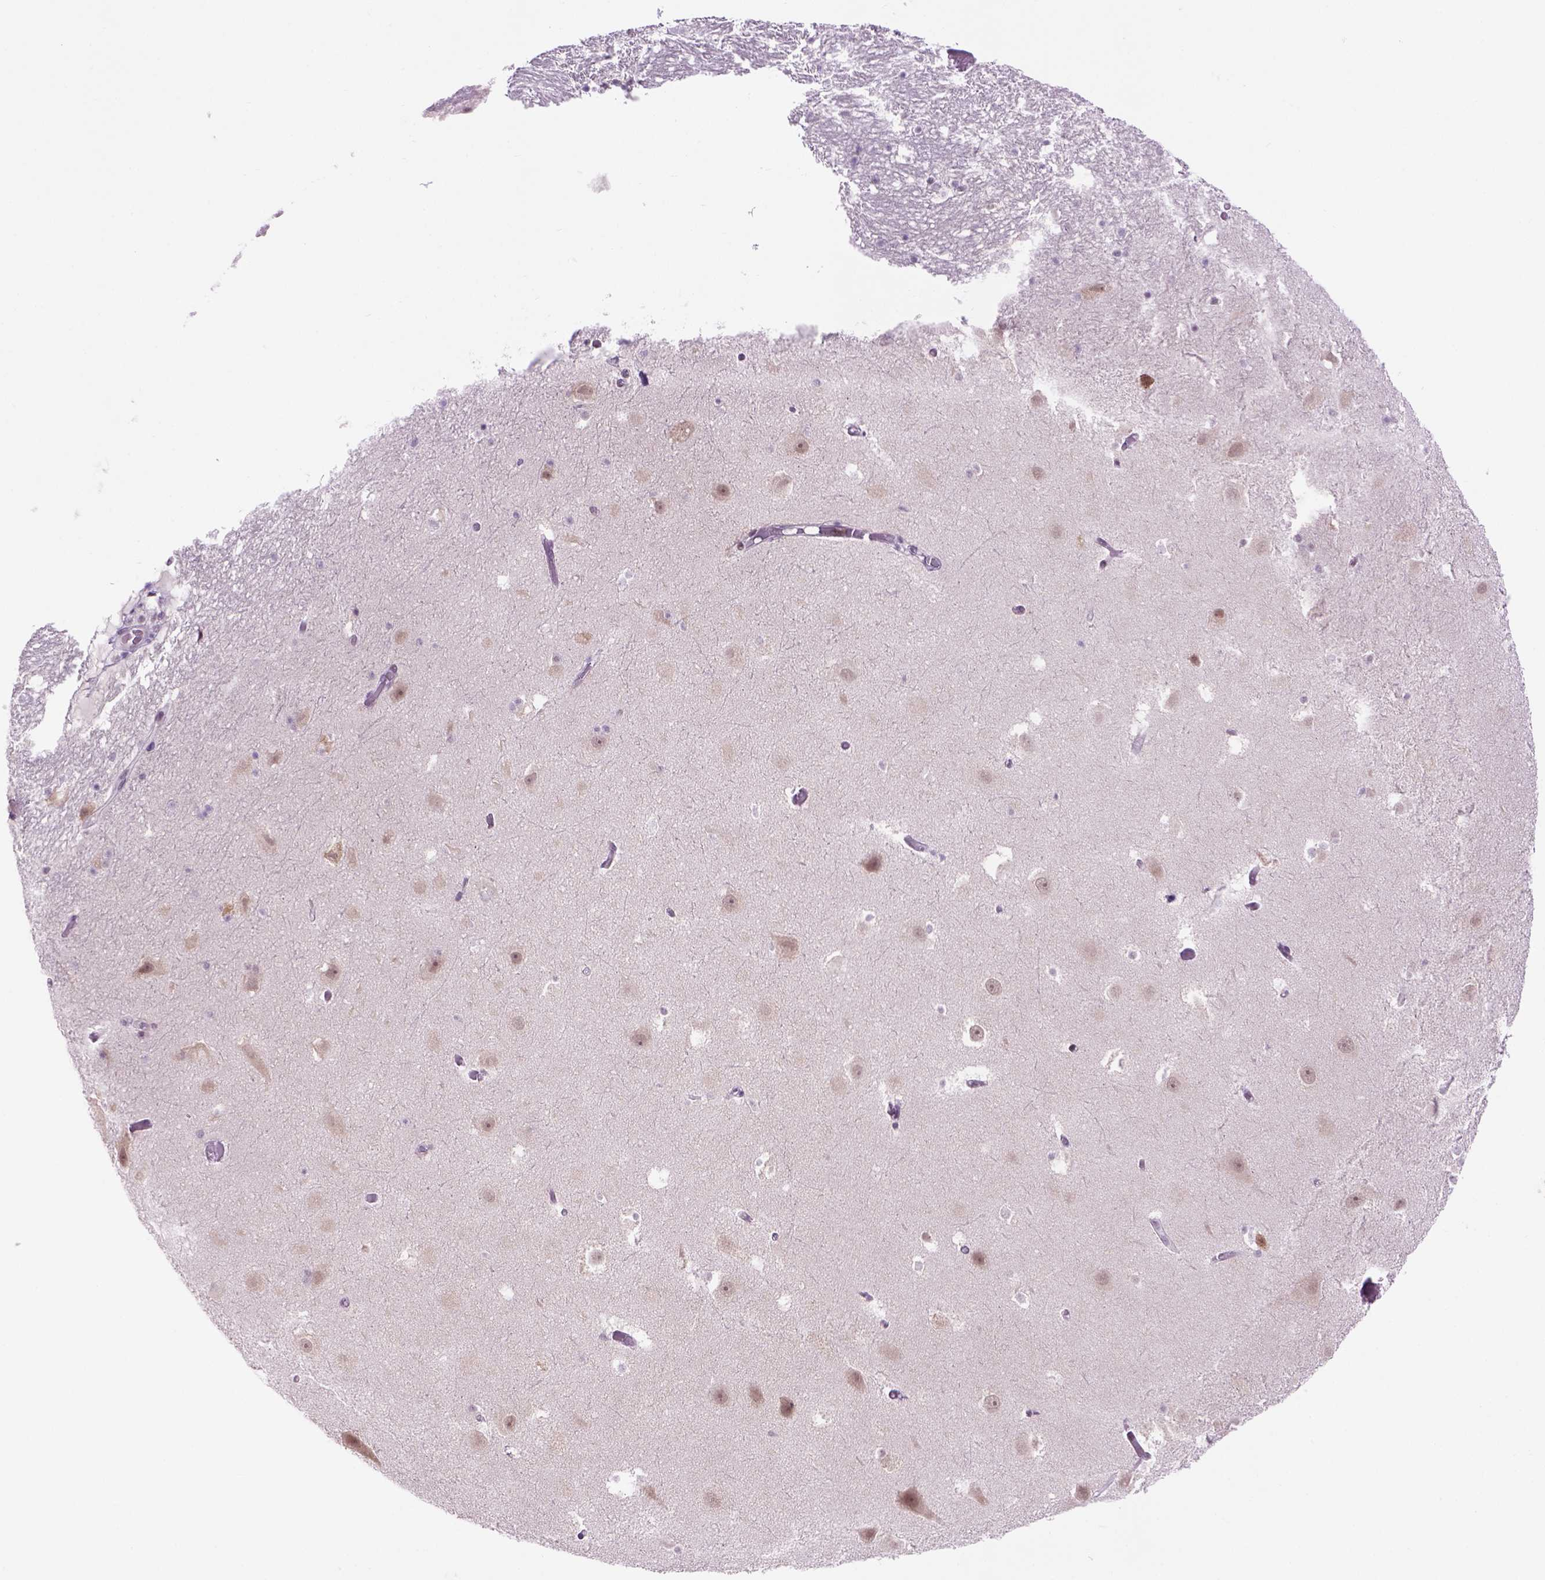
{"staining": {"intensity": "negative", "quantity": "none", "location": "none"}, "tissue": "hippocampus", "cell_type": "Glial cells", "image_type": "normal", "snomed": [{"axis": "morphology", "description": "Normal tissue, NOS"}, {"axis": "topography", "description": "Hippocampus"}], "caption": "Immunohistochemical staining of benign human hippocampus displays no significant expression in glial cells.", "gene": "TBPL1", "patient": {"sex": "male", "age": 26}}